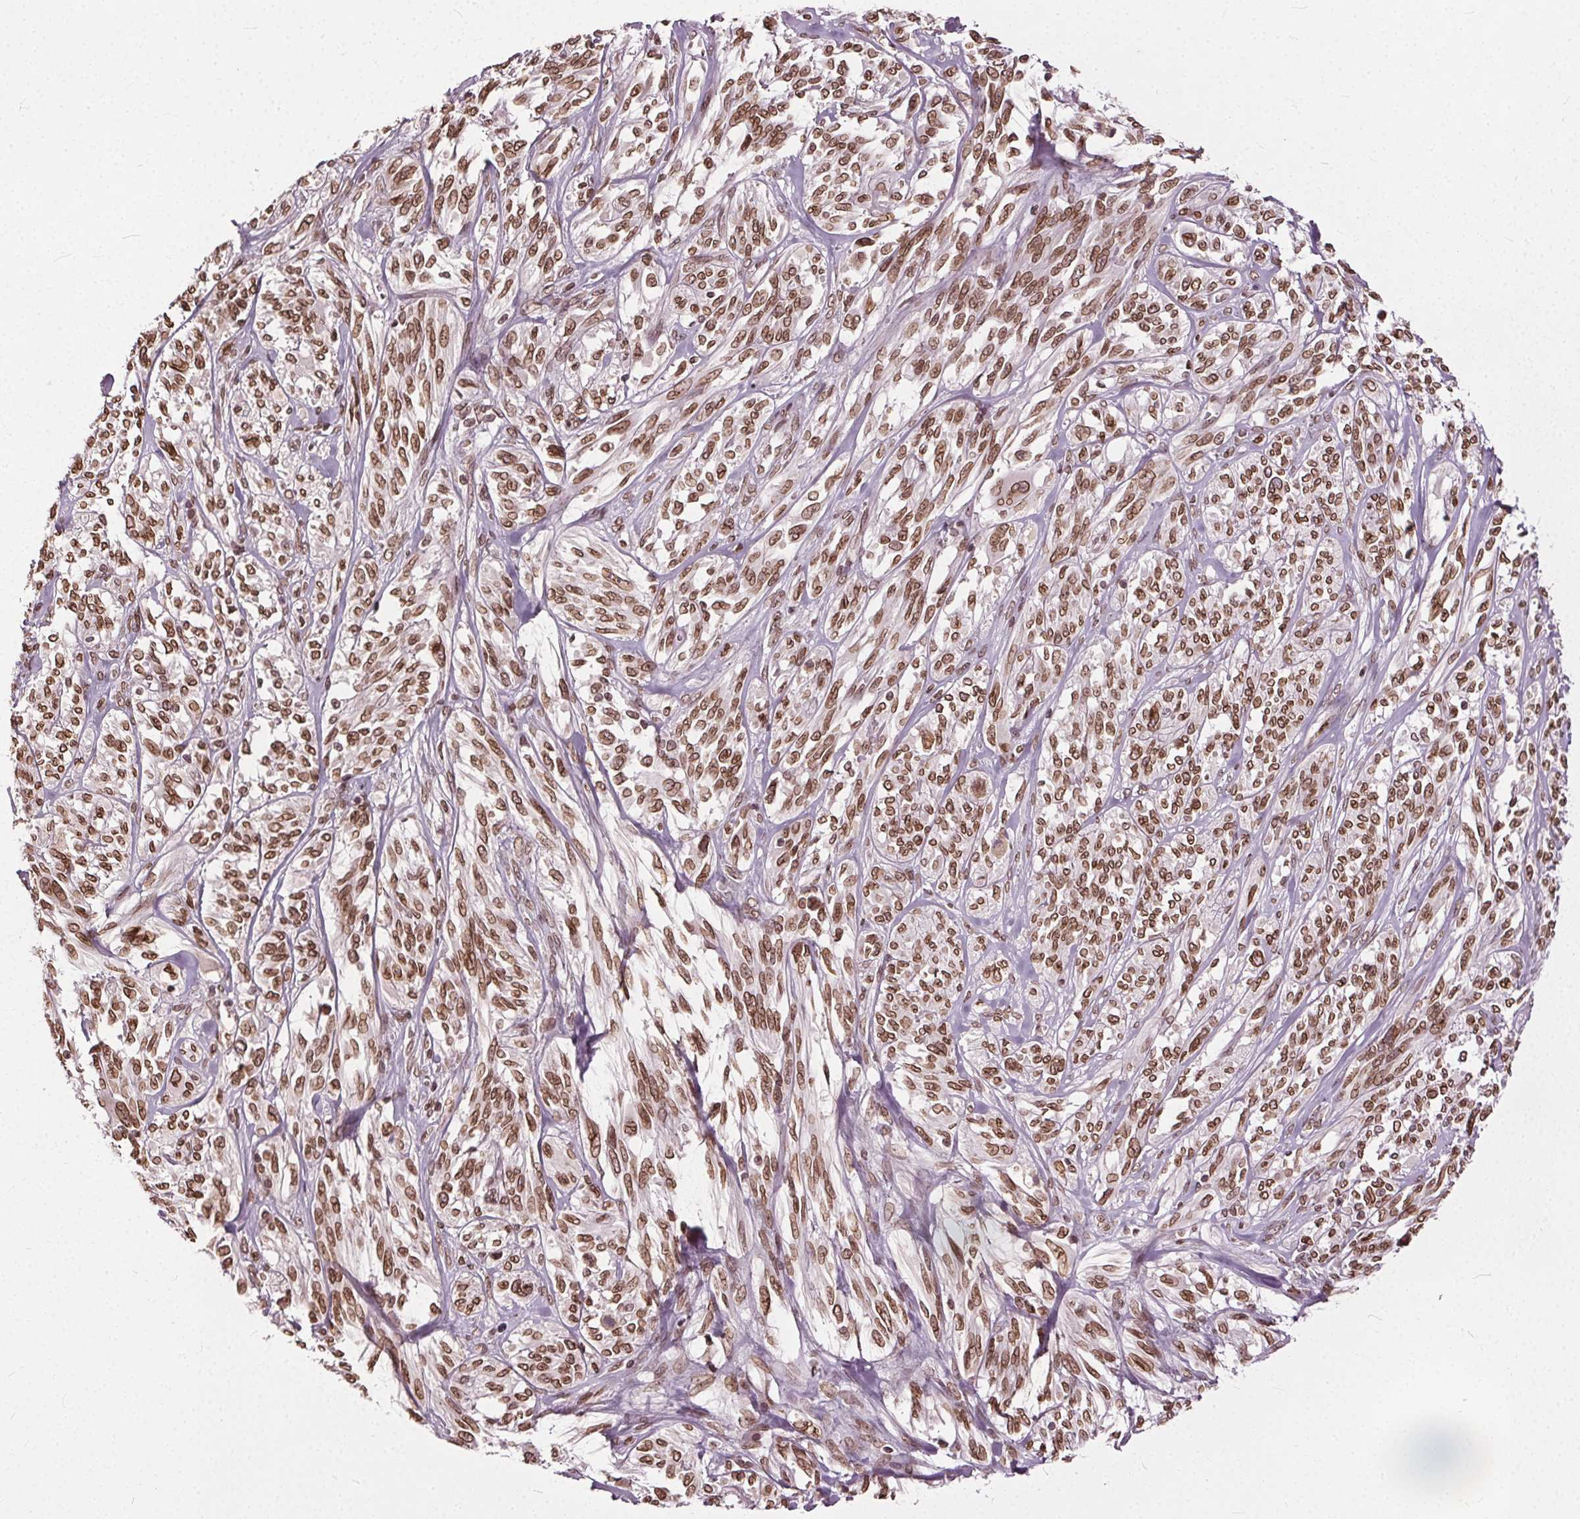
{"staining": {"intensity": "moderate", "quantity": ">75%", "location": "cytoplasmic/membranous,nuclear"}, "tissue": "melanoma", "cell_type": "Tumor cells", "image_type": "cancer", "snomed": [{"axis": "morphology", "description": "Malignant melanoma, NOS"}, {"axis": "topography", "description": "Skin"}], "caption": "Immunohistochemistry of melanoma exhibits medium levels of moderate cytoplasmic/membranous and nuclear staining in approximately >75% of tumor cells.", "gene": "TTC39C", "patient": {"sex": "female", "age": 91}}